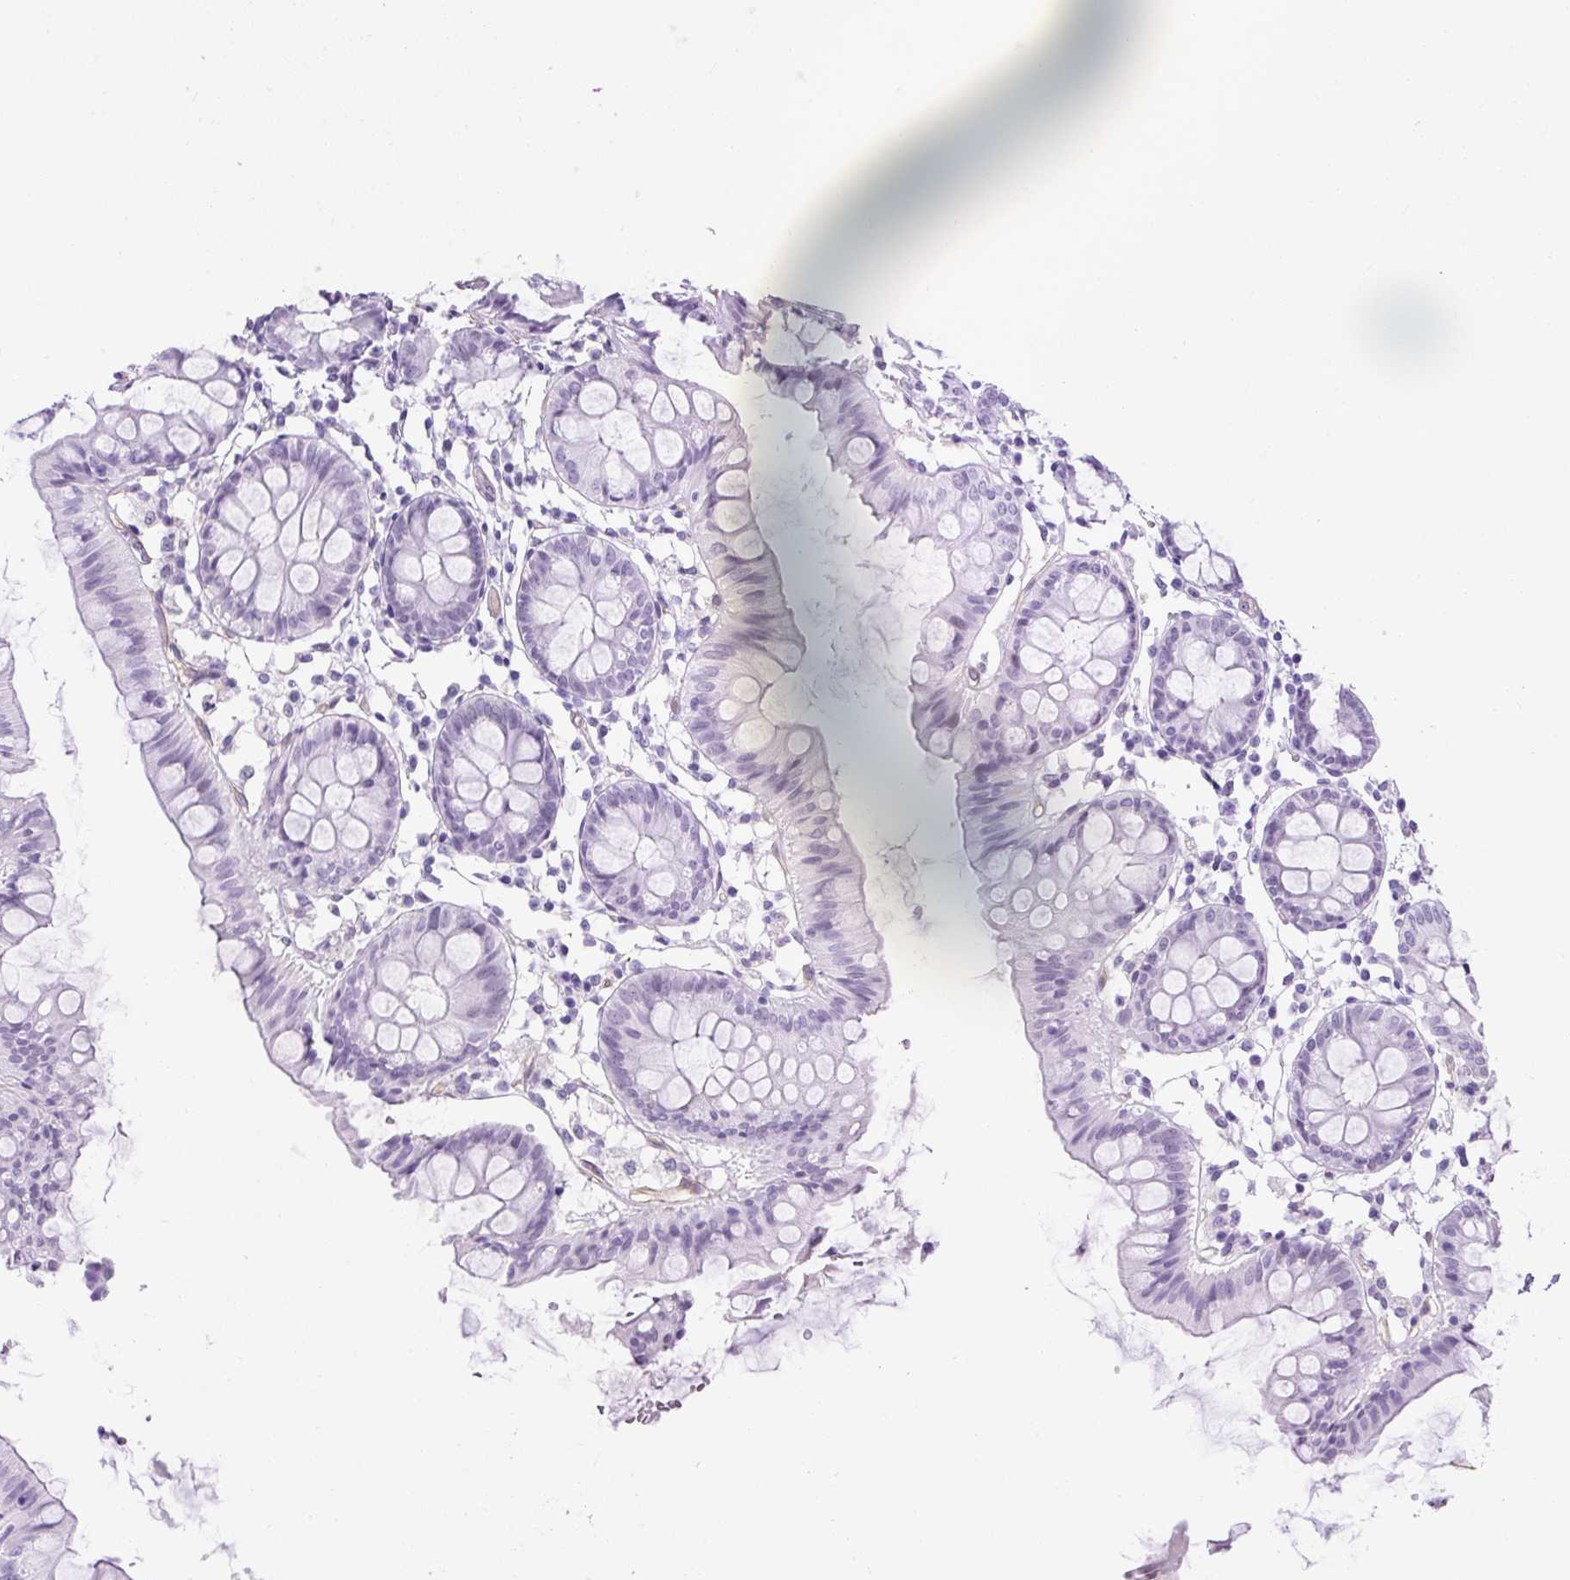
{"staining": {"intensity": "negative", "quantity": "none", "location": "none"}, "tissue": "colon", "cell_type": "Endothelial cells", "image_type": "normal", "snomed": [{"axis": "morphology", "description": "Normal tissue, NOS"}, {"axis": "topography", "description": "Colon"}], "caption": "Human colon stained for a protein using immunohistochemistry shows no staining in endothelial cells.", "gene": "KRT12", "patient": {"sex": "female", "age": 84}}